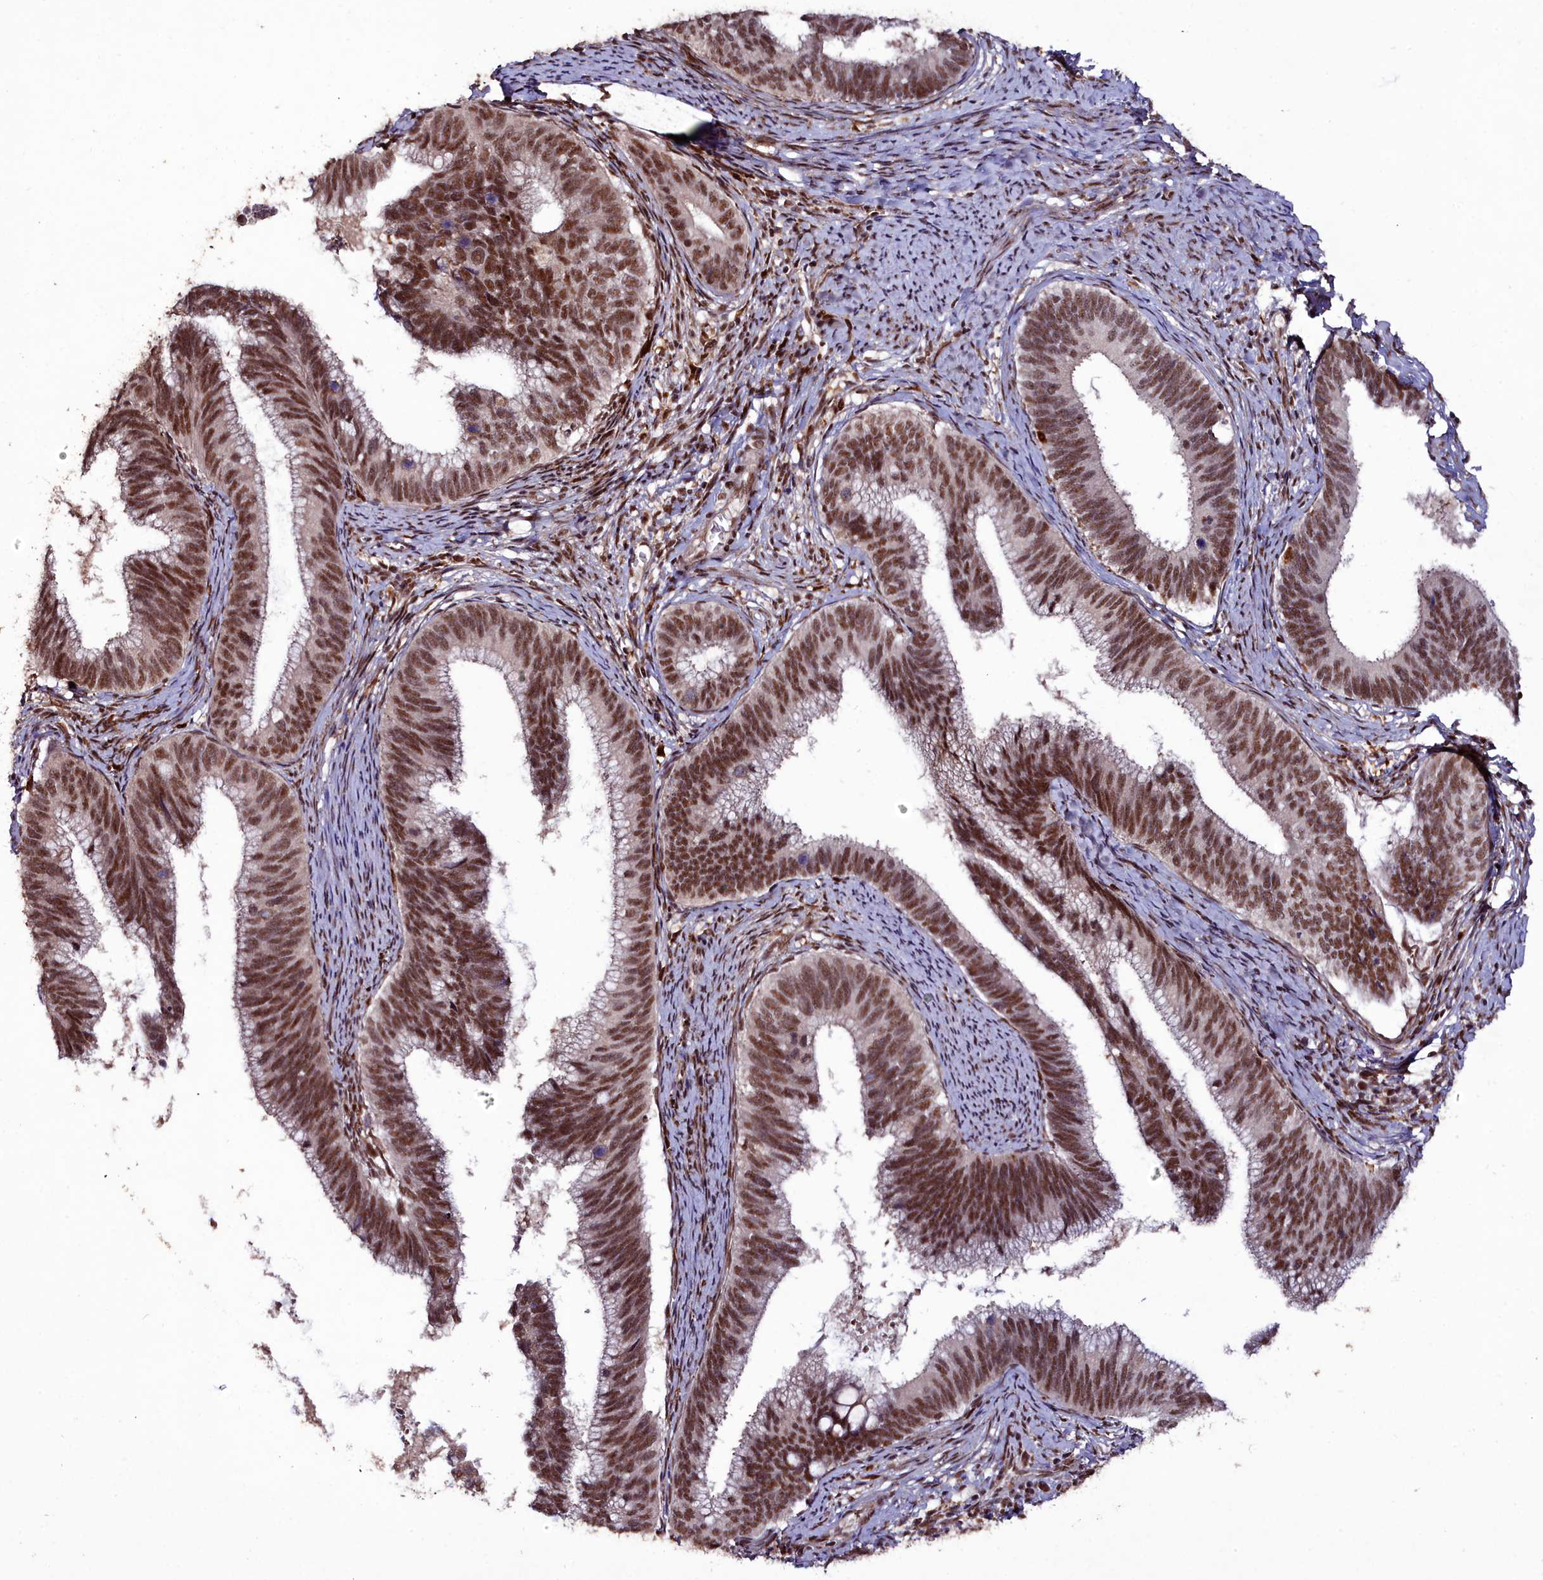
{"staining": {"intensity": "strong", "quantity": ">75%", "location": "nuclear"}, "tissue": "cervical cancer", "cell_type": "Tumor cells", "image_type": "cancer", "snomed": [{"axis": "morphology", "description": "Adenocarcinoma, NOS"}, {"axis": "topography", "description": "Cervix"}], "caption": "An image showing strong nuclear positivity in about >75% of tumor cells in cervical cancer, as visualized by brown immunohistochemical staining.", "gene": "CXXC1", "patient": {"sex": "female", "age": 42}}